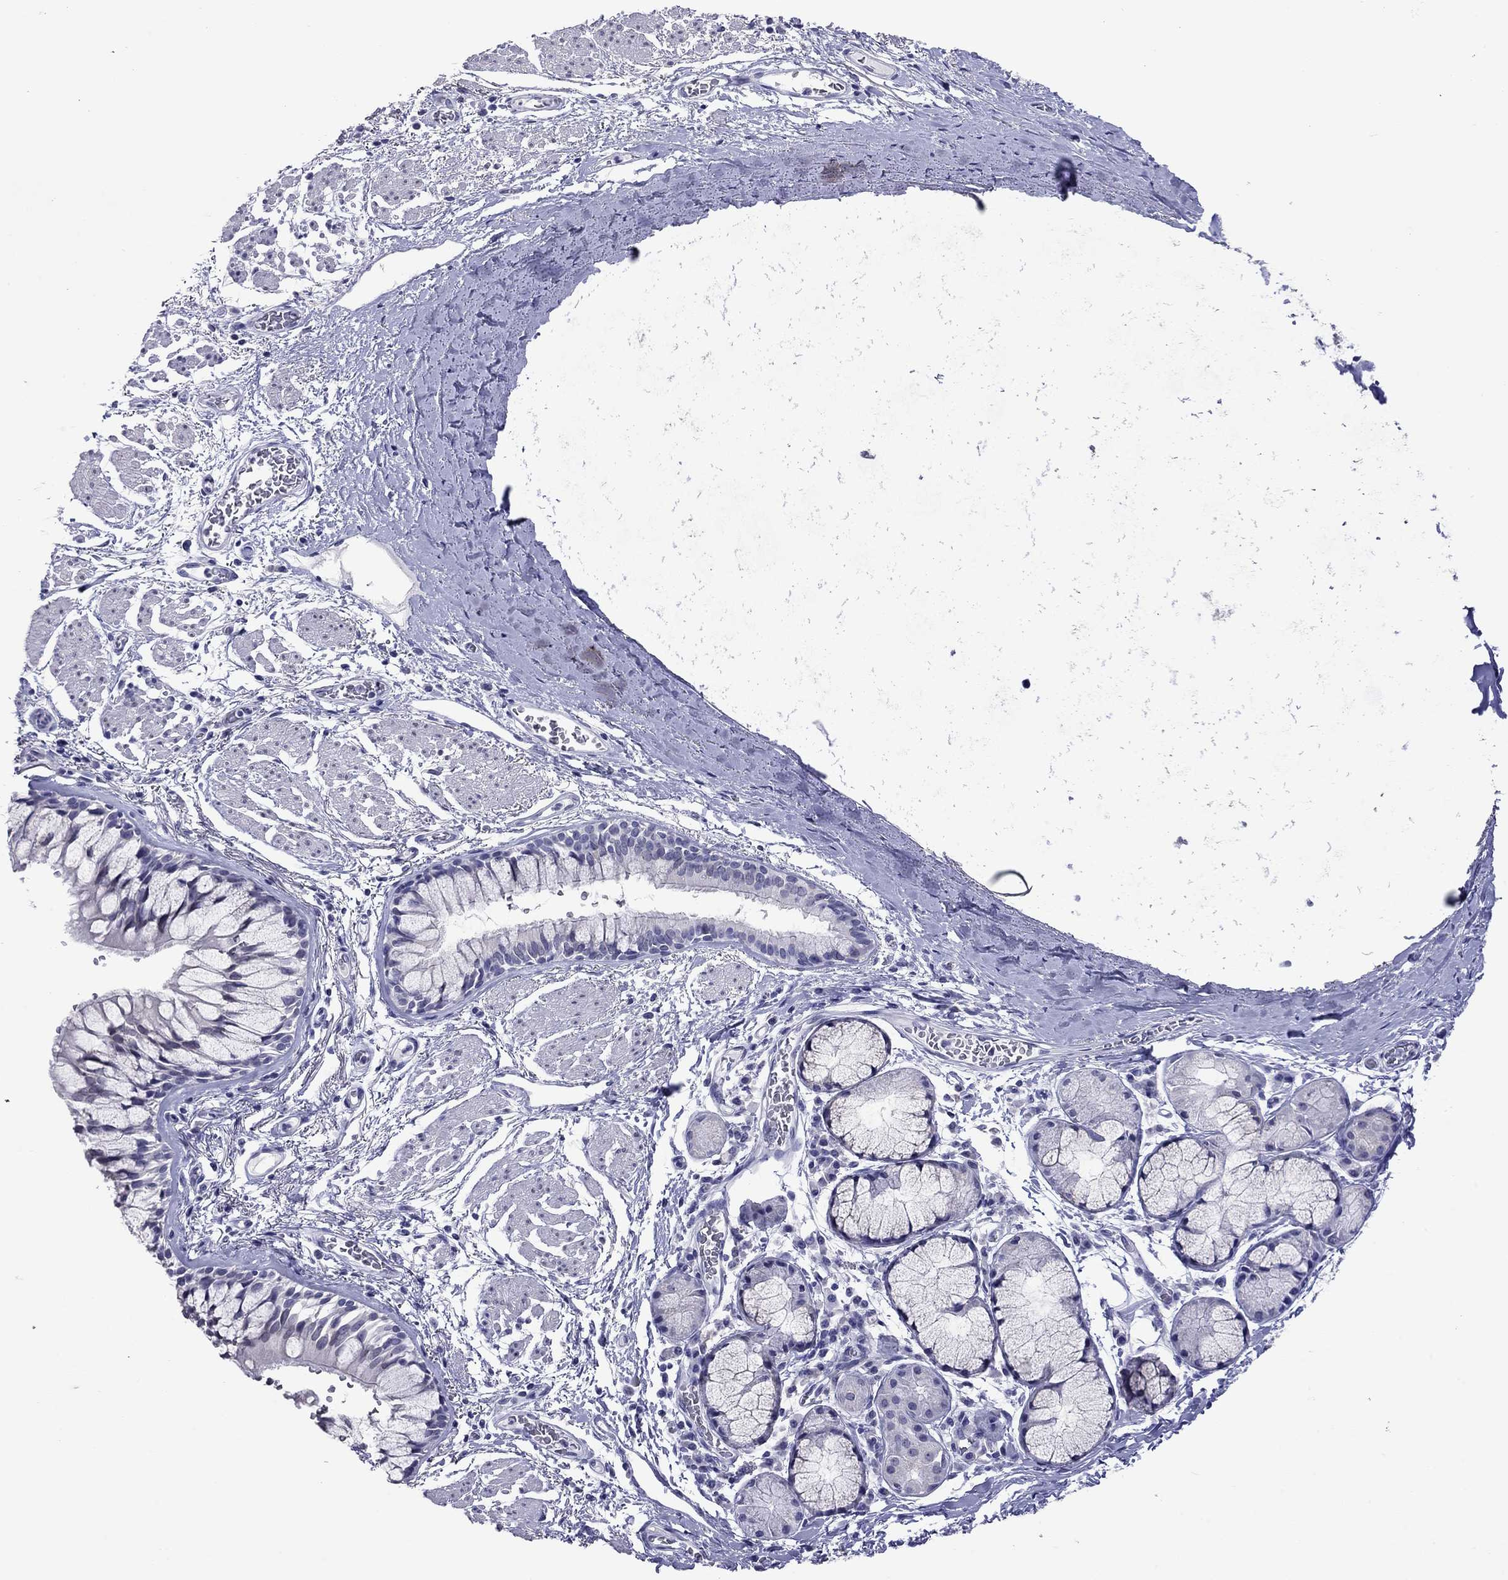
{"staining": {"intensity": "negative", "quantity": "none", "location": "none"}, "tissue": "bronchus", "cell_type": "Respiratory epithelial cells", "image_type": "normal", "snomed": [{"axis": "morphology", "description": "Normal tissue, NOS"}, {"axis": "topography", "description": "Bronchus"}, {"axis": "topography", "description": "Lung"}], "caption": "Photomicrograph shows no significant protein positivity in respiratory epithelial cells of unremarkable bronchus. (DAB (3,3'-diaminobenzidine) immunohistochemistry, high magnification).", "gene": "ARMC12", "patient": {"sex": "female", "age": 57}}